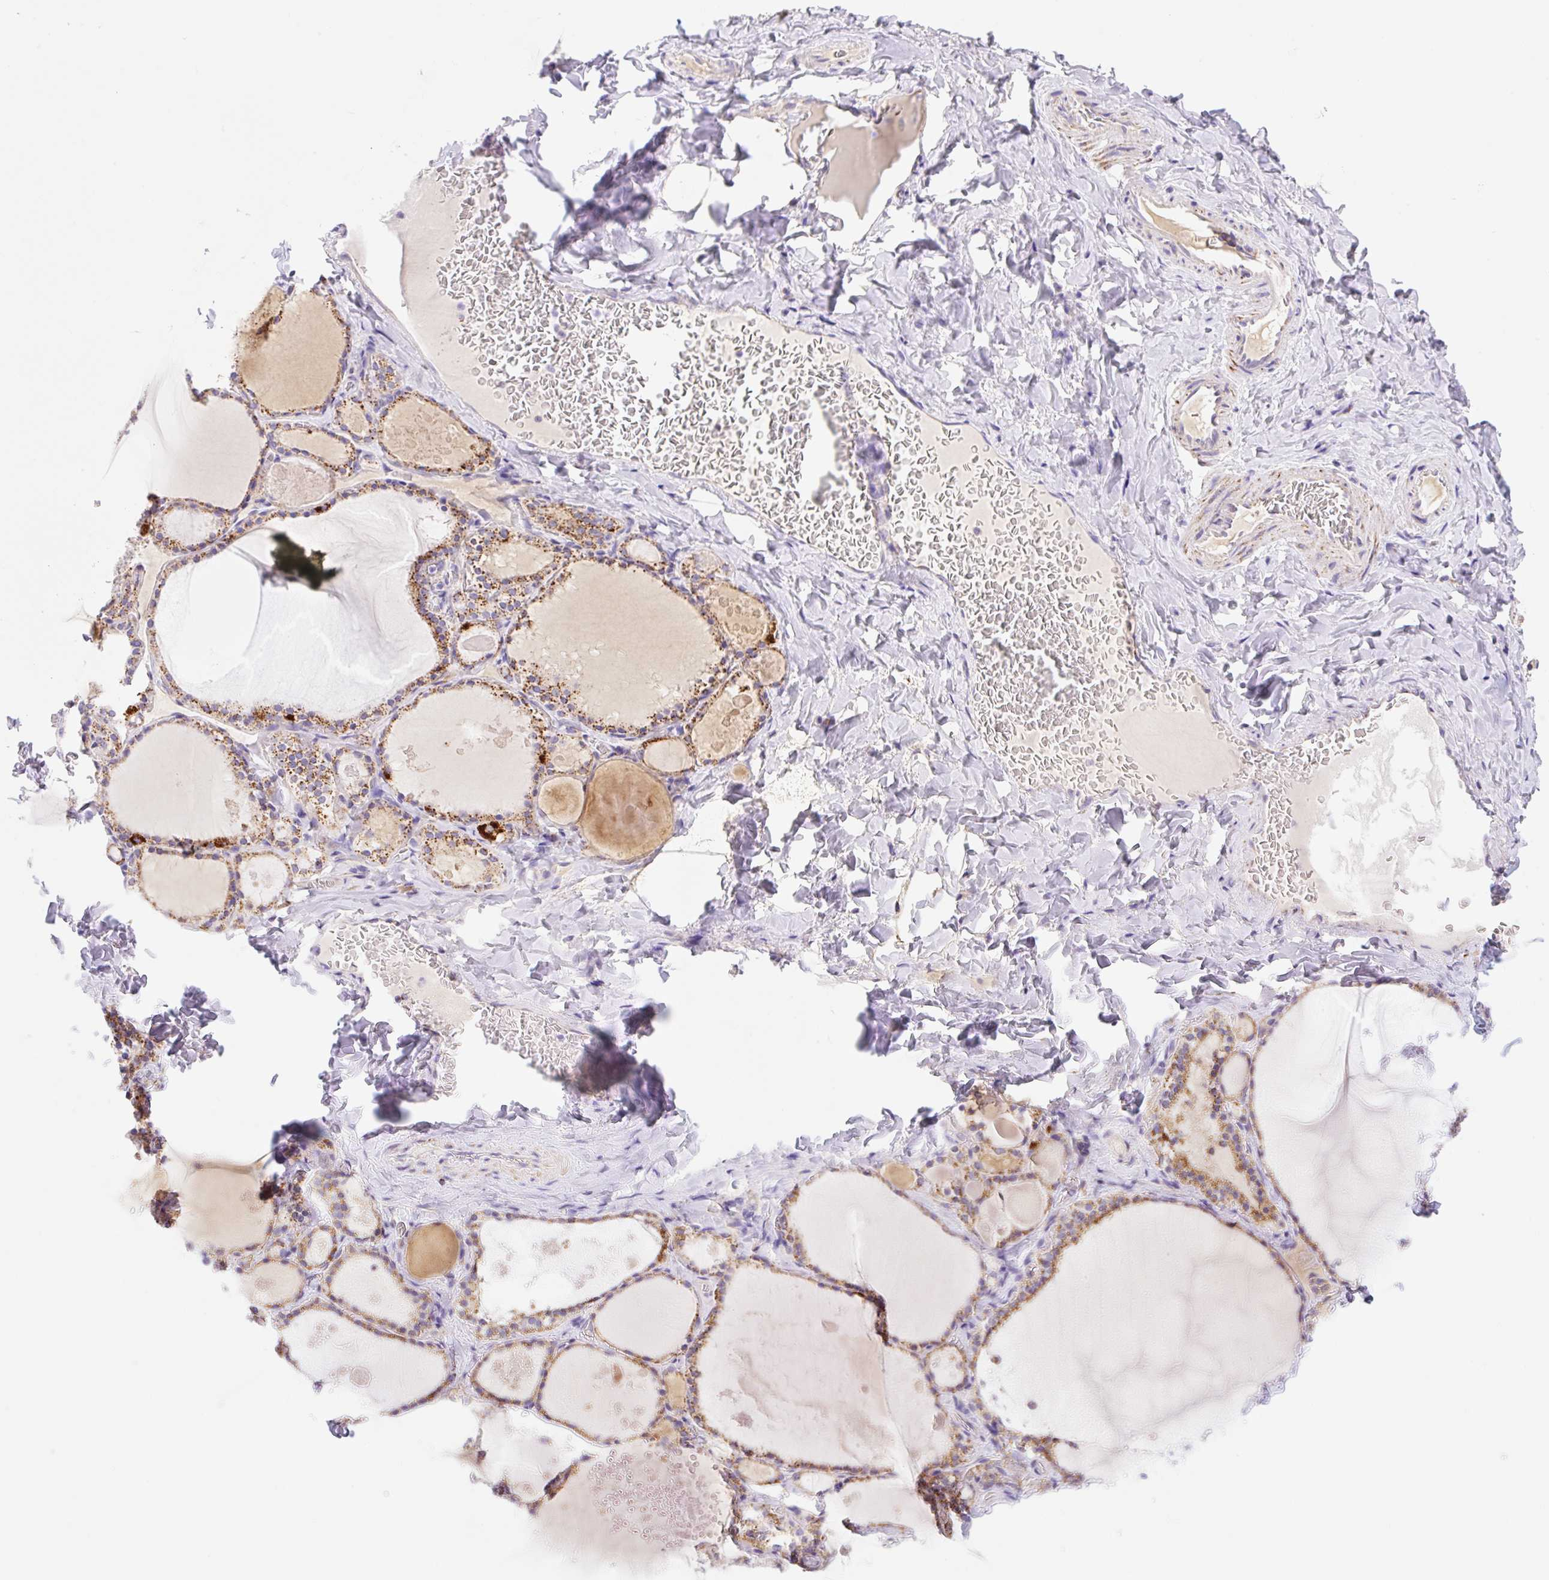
{"staining": {"intensity": "moderate", "quantity": ">75%", "location": "cytoplasmic/membranous"}, "tissue": "thyroid gland", "cell_type": "Glandular cells", "image_type": "normal", "snomed": [{"axis": "morphology", "description": "Normal tissue, NOS"}, {"axis": "topography", "description": "Thyroid gland"}], "caption": "An image of human thyroid gland stained for a protein displays moderate cytoplasmic/membranous brown staining in glandular cells.", "gene": "ETNK2", "patient": {"sex": "male", "age": 56}}